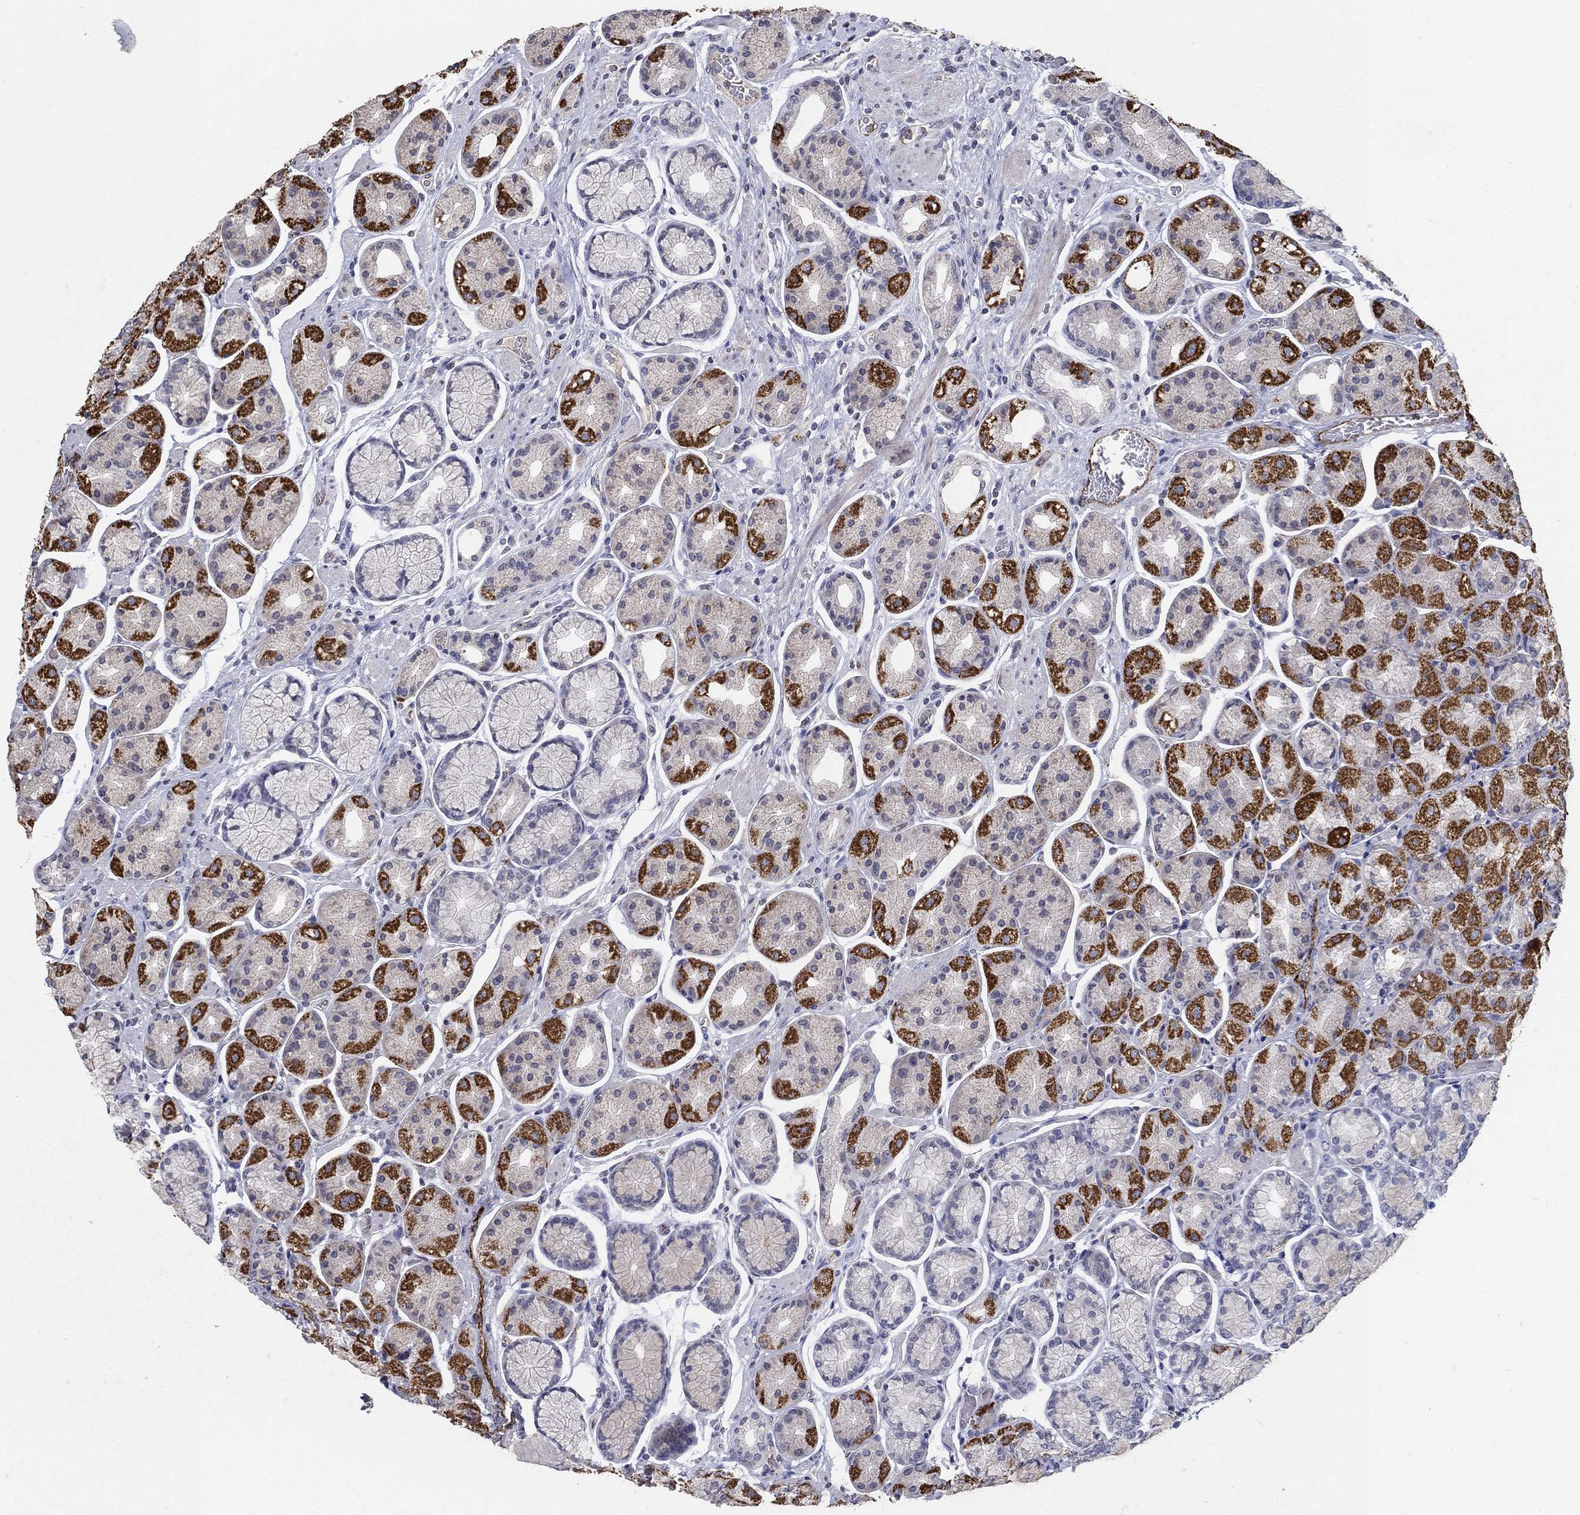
{"staining": {"intensity": "strong", "quantity": "25%-75%", "location": "cytoplasmic/membranous"}, "tissue": "stomach", "cell_type": "Glandular cells", "image_type": "normal", "snomed": [{"axis": "morphology", "description": "Normal tissue, NOS"}, {"axis": "morphology", "description": "Adenocarcinoma, NOS"}, {"axis": "morphology", "description": "Adenocarcinoma, High grade"}, {"axis": "topography", "description": "Stomach, upper"}, {"axis": "topography", "description": "Stomach"}], "caption": "DAB immunohistochemical staining of normal human stomach shows strong cytoplasmic/membranous protein positivity in about 25%-75% of glandular cells. Ihc stains the protein of interest in brown and the nuclei are stained blue.", "gene": "TINAG", "patient": {"sex": "female", "age": 65}}